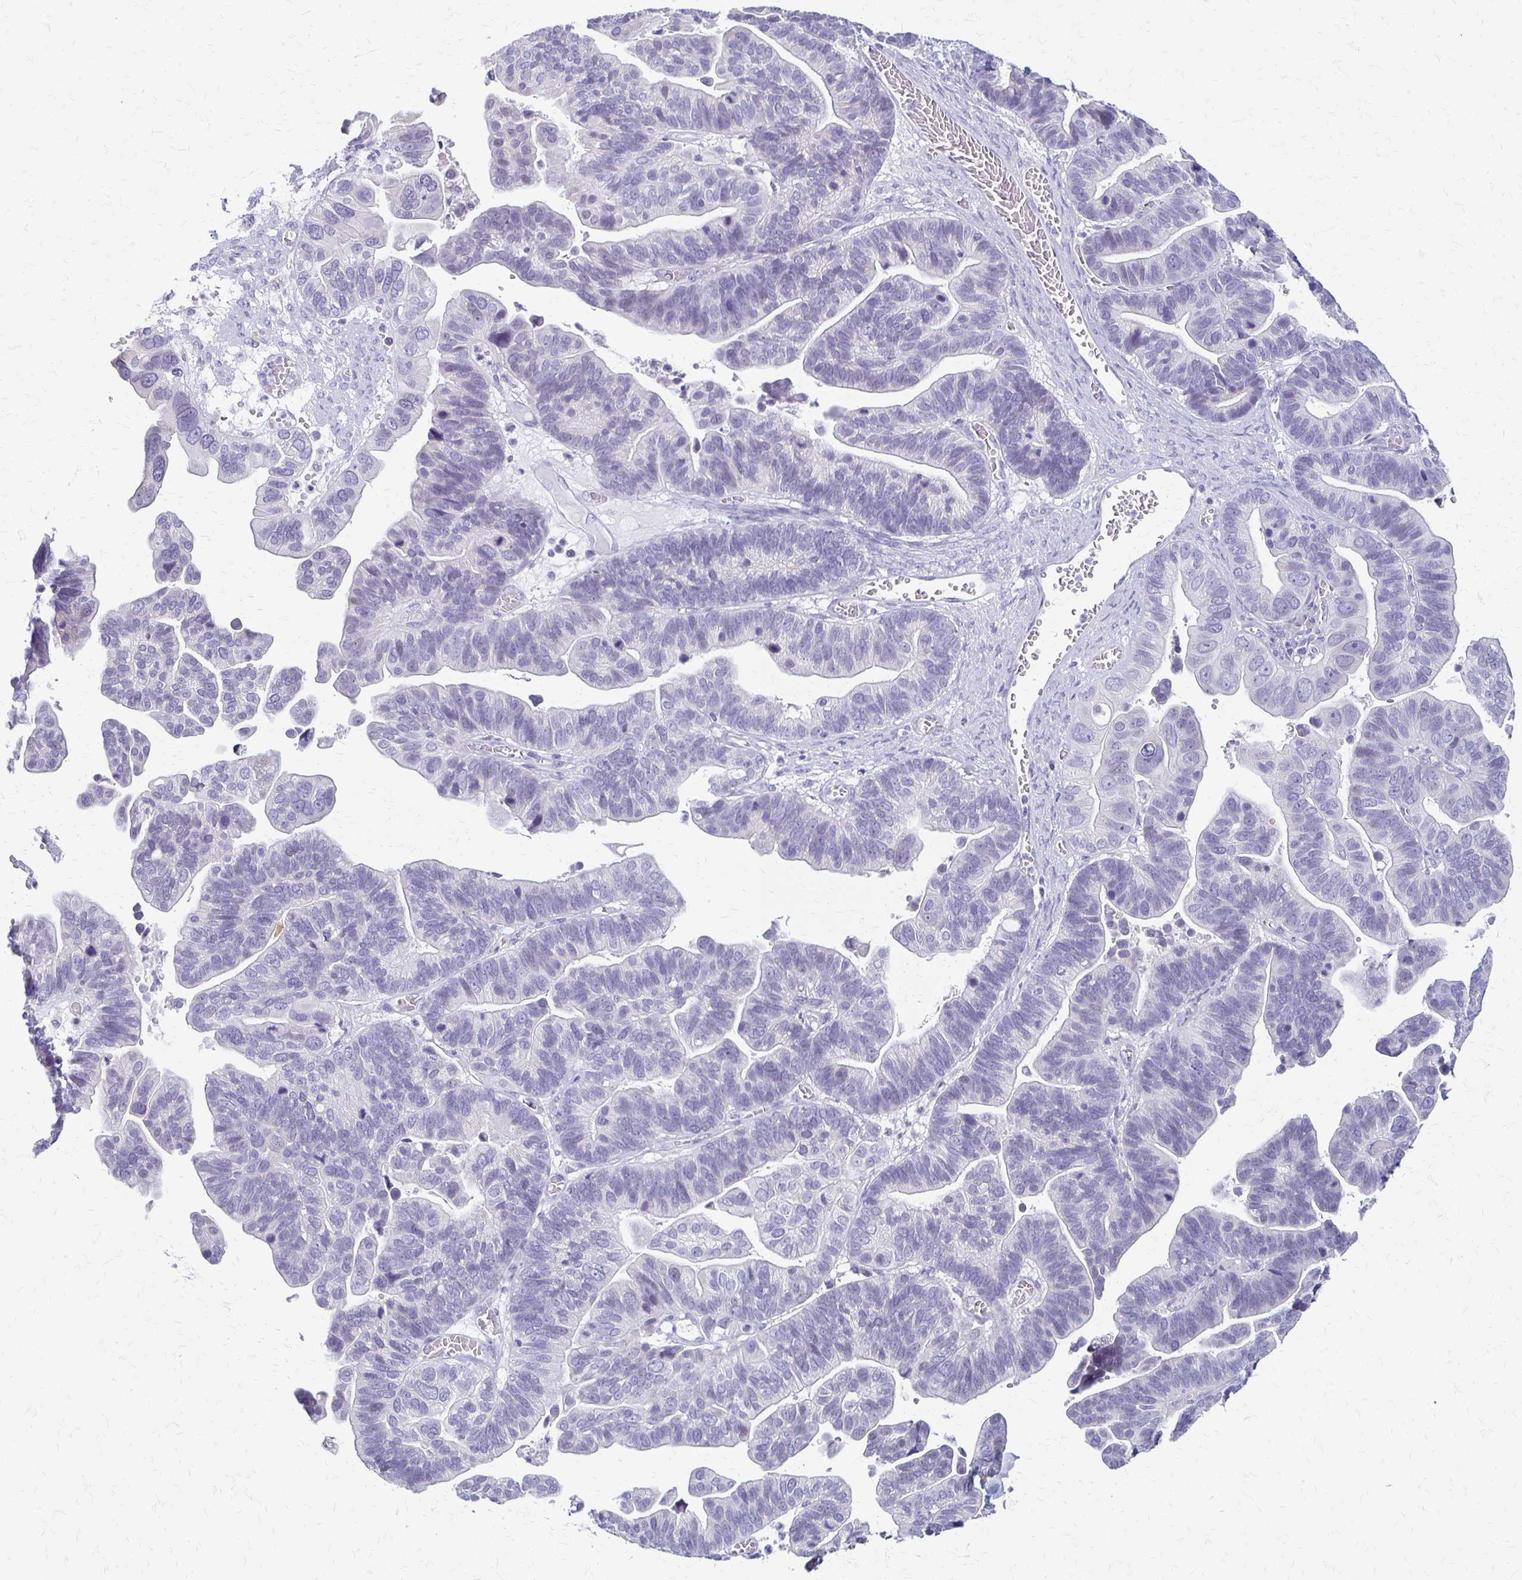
{"staining": {"intensity": "negative", "quantity": "none", "location": "none"}, "tissue": "ovarian cancer", "cell_type": "Tumor cells", "image_type": "cancer", "snomed": [{"axis": "morphology", "description": "Cystadenocarcinoma, serous, NOS"}, {"axis": "topography", "description": "Ovary"}], "caption": "Tumor cells are negative for brown protein staining in ovarian cancer.", "gene": "IVL", "patient": {"sex": "female", "age": 56}}